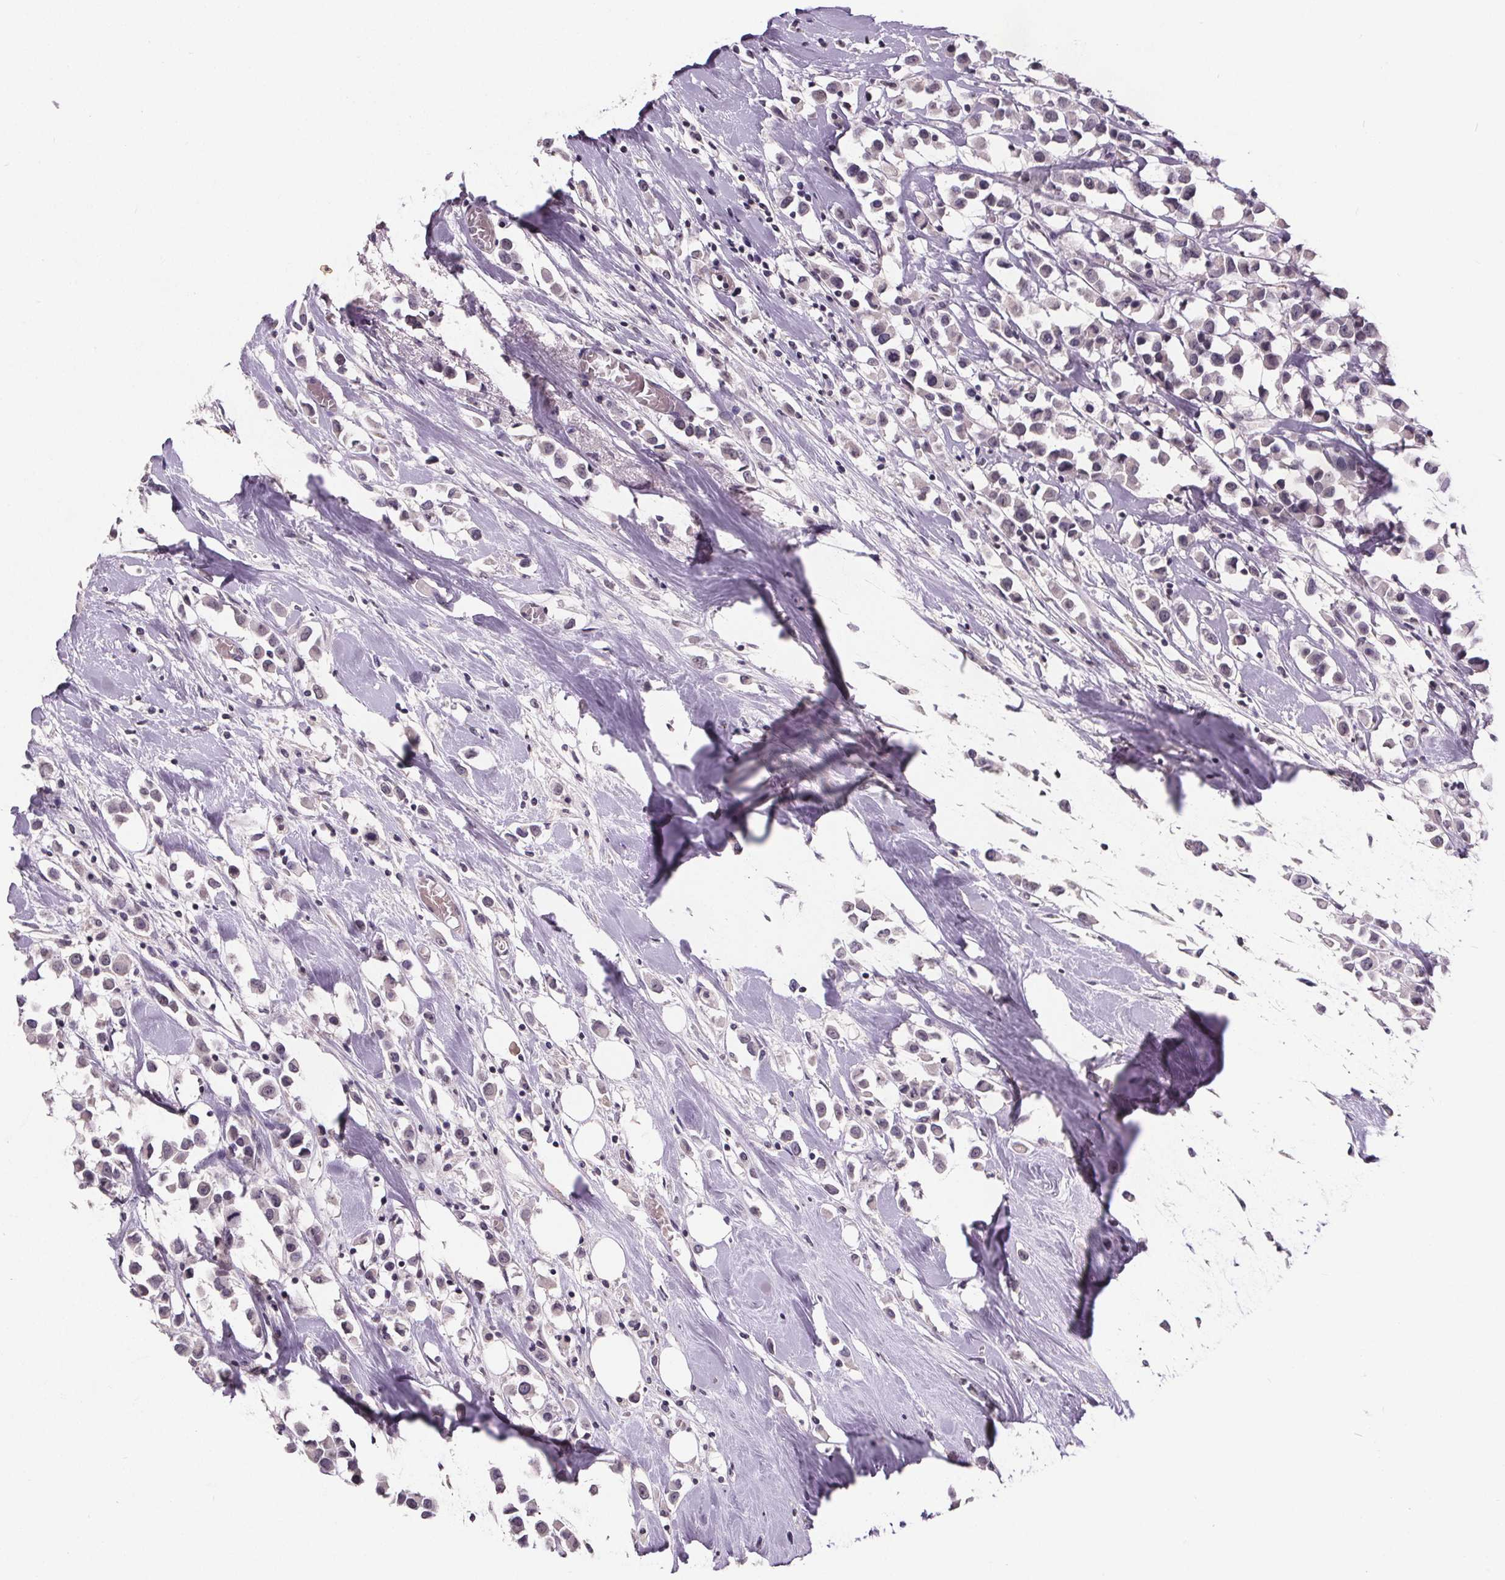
{"staining": {"intensity": "negative", "quantity": "none", "location": "none"}, "tissue": "breast cancer", "cell_type": "Tumor cells", "image_type": "cancer", "snomed": [{"axis": "morphology", "description": "Duct carcinoma"}, {"axis": "topography", "description": "Breast"}], "caption": "Immunohistochemistry histopathology image of human breast intraductal carcinoma stained for a protein (brown), which reveals no positivity in tumor cells. (DAB IHC, high magnification).", "gene": "NKX6-1", "patient": {"sex": "female", "age": 61}}